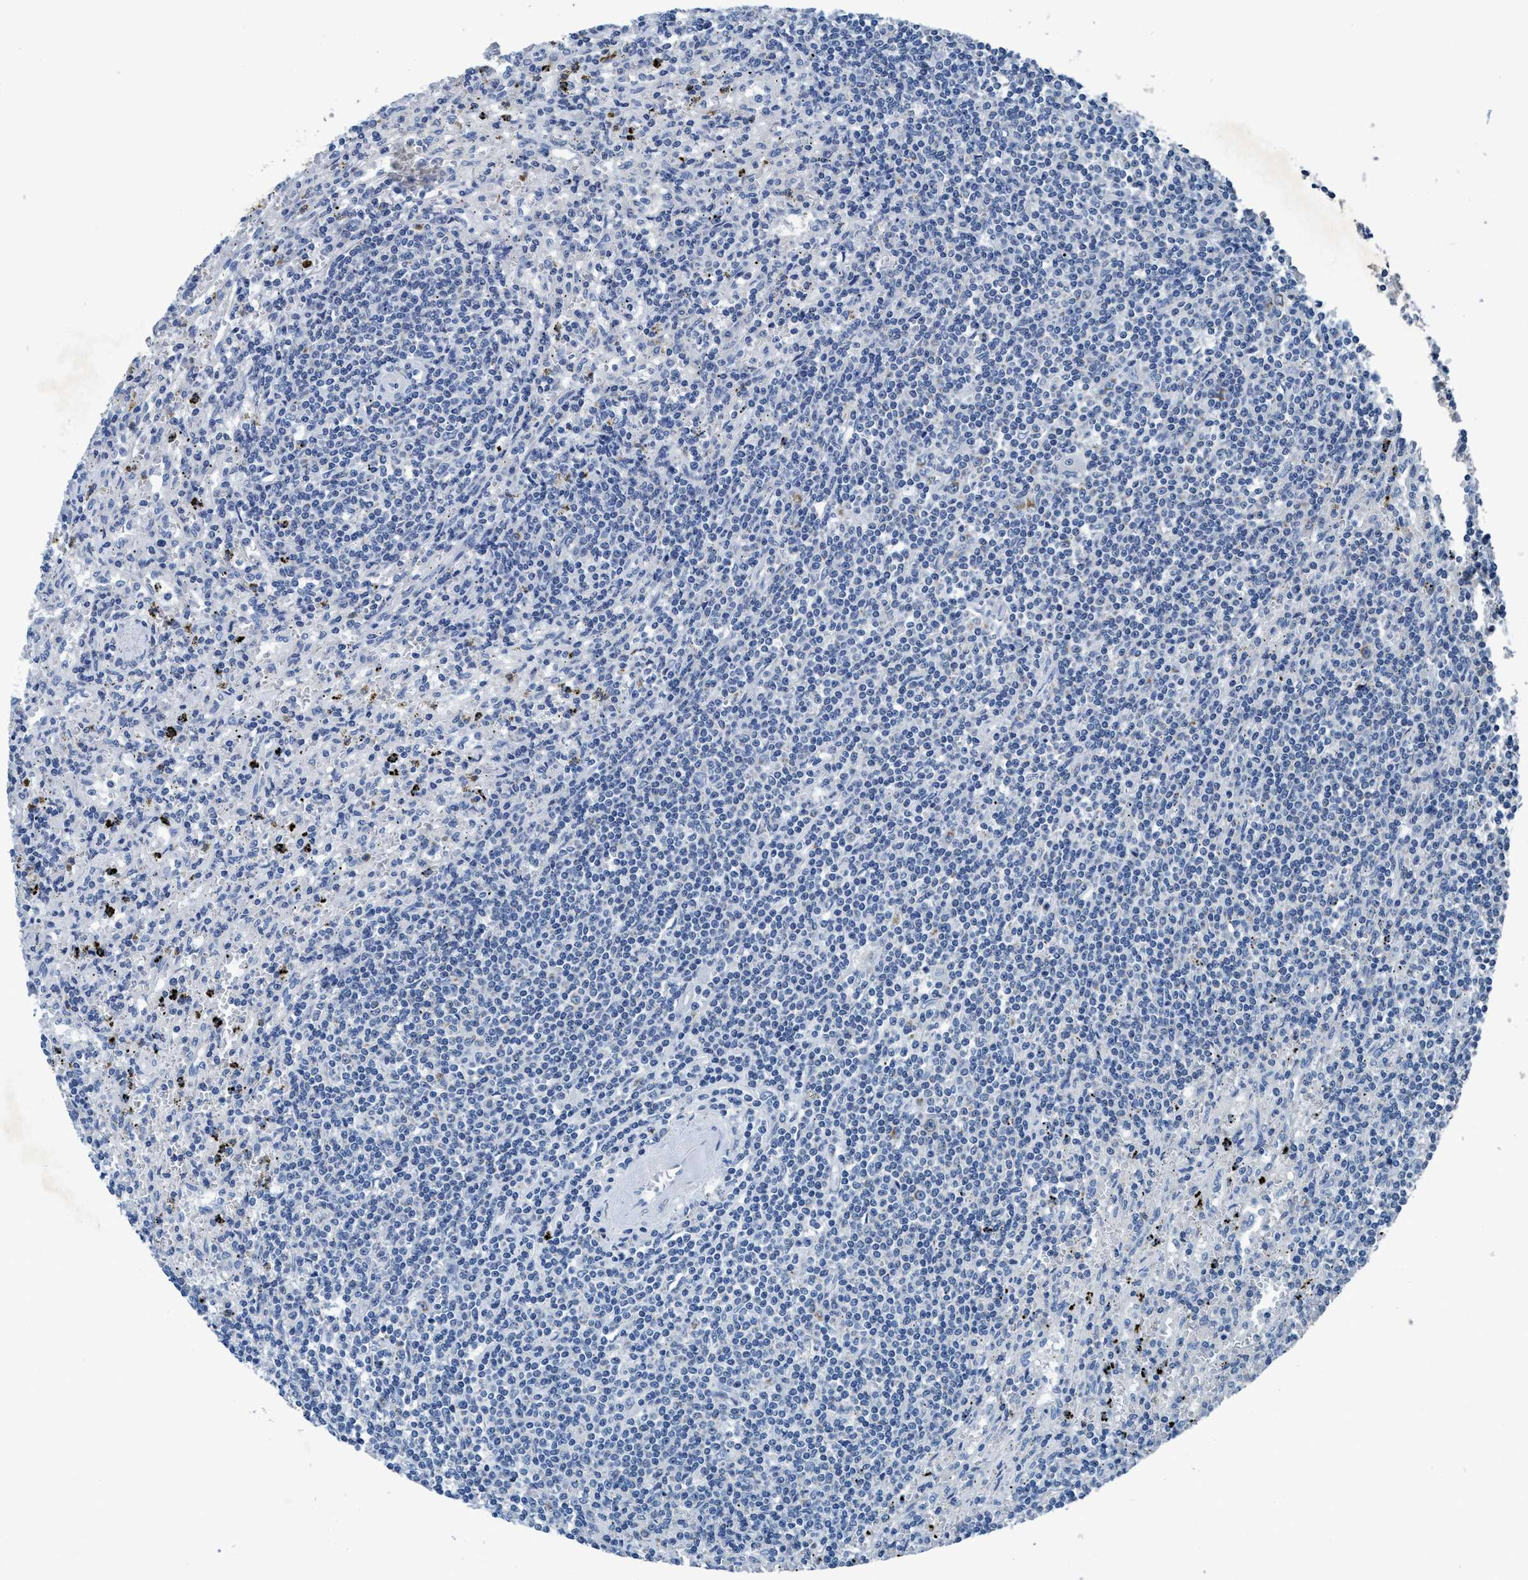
{"staining": {"intensity": "negative", "quantity": "none", "location": "none"}, "tissue": "lymphoma", "cell_type": "Tumor cells", "image_type": "cancer", "snomed": [{"axis": "morphology", "description": "Malignant lymphoma, non-Hodgkin's type, Low grade"}, {"axis": "topography", "description": "Spleen"}], "caption": "Micrograph shows no protein positivity in tumor cells of malignant lymphoma, non-Hodgkin's type (low-grade) tissue.", "gene": "ANKFN1", "patient": {"sex": "male", "age": 76}}